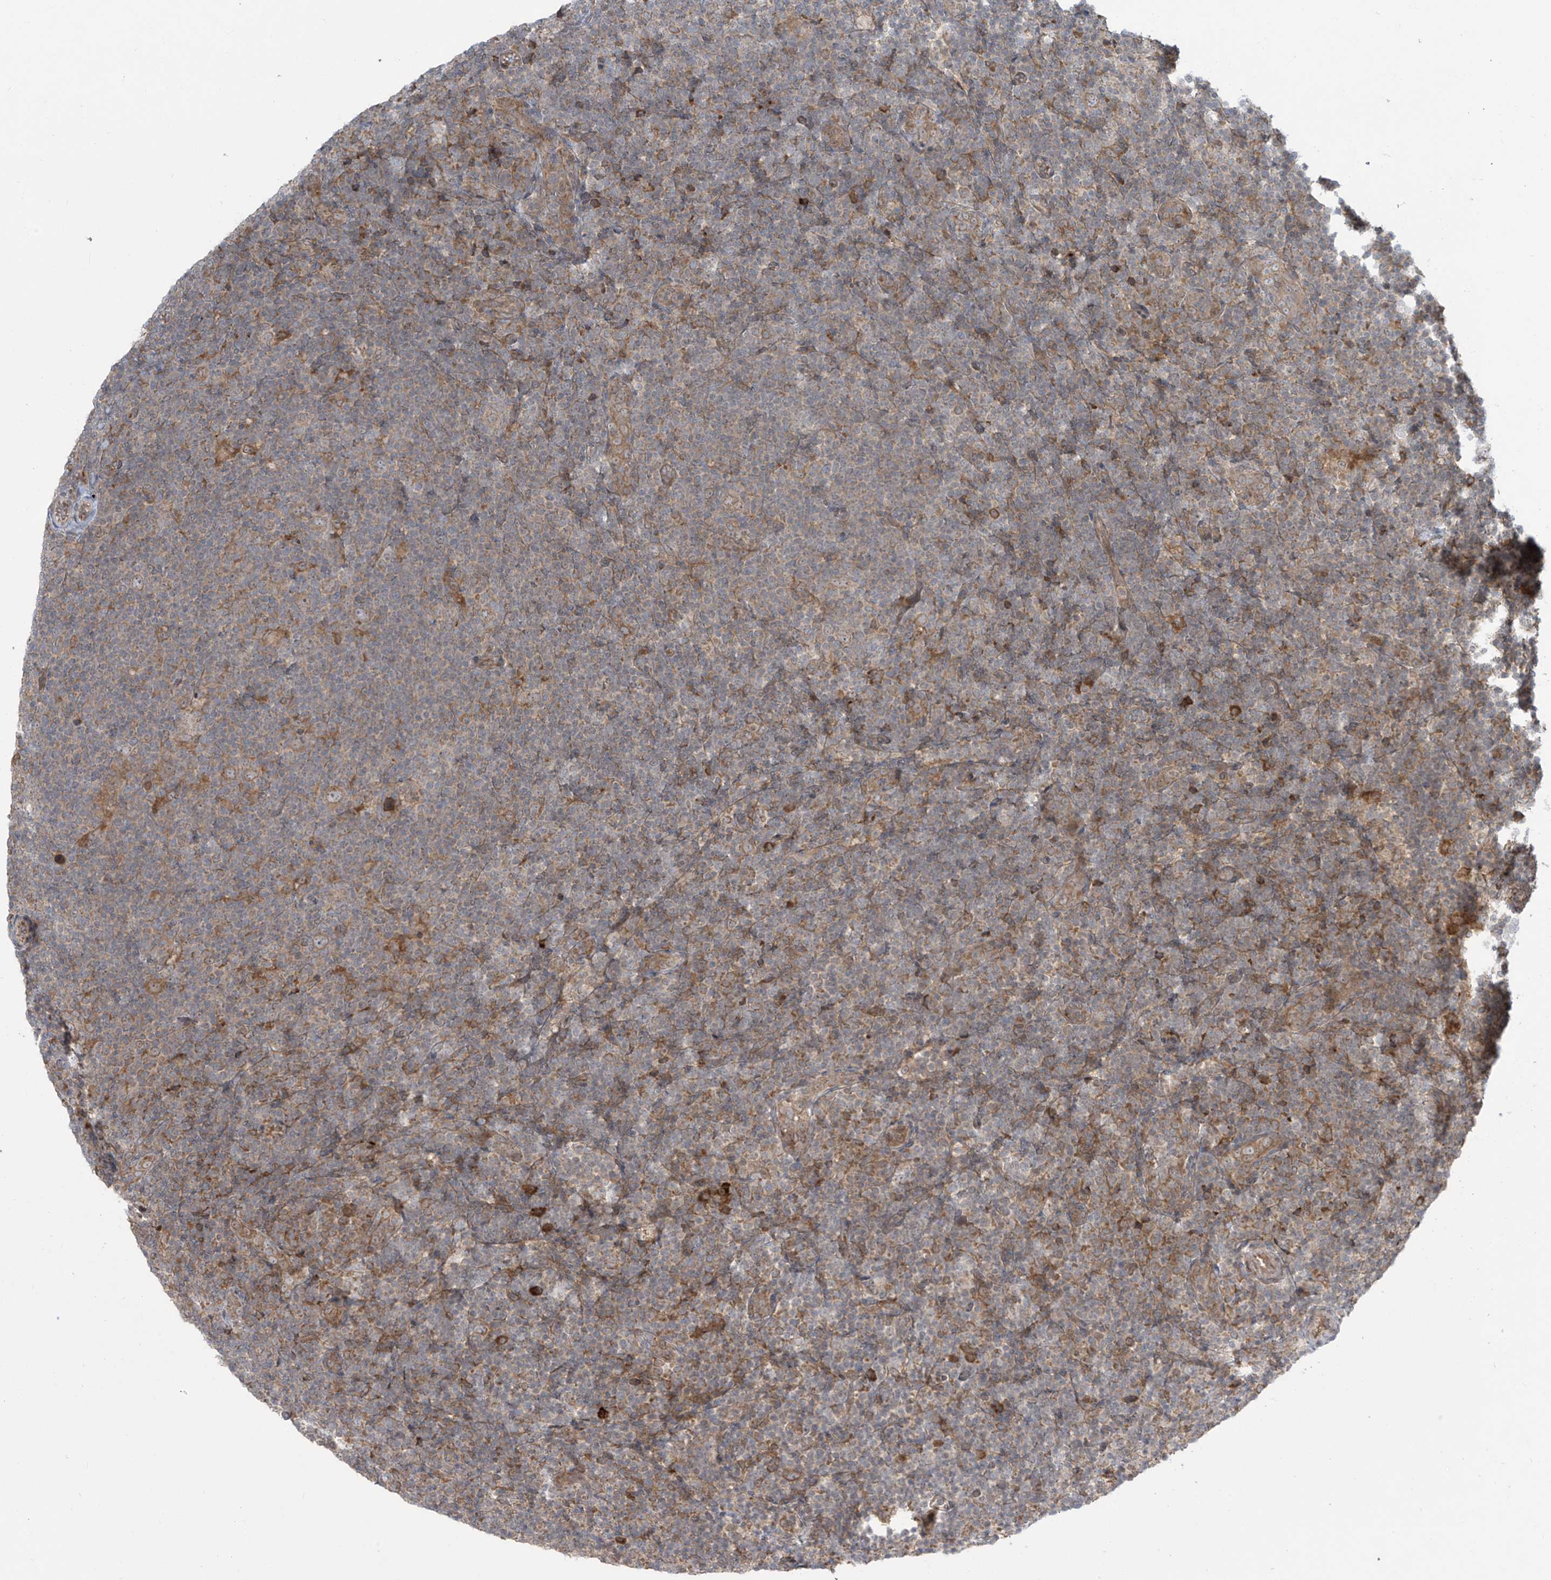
{"staining": {"intensity": "moderate", "quantity": ">75%", "location": "cytoplasmic/membranous"}, "tissue": "lymphoma", "cell_type": "Tumor cells", "image_type": "cancer", "snomed": [{"axis": "morphology", "description": "Hodgkin's disease, NOS"}, {"axis": "topography", "description": "Lymph node"}], "caption": "Human Hodgkin's disease stained with a protein marker shows moderate staining in tumor cells.", "gene": "PPAT", "patient": {"sex": "female", "age": 57}}